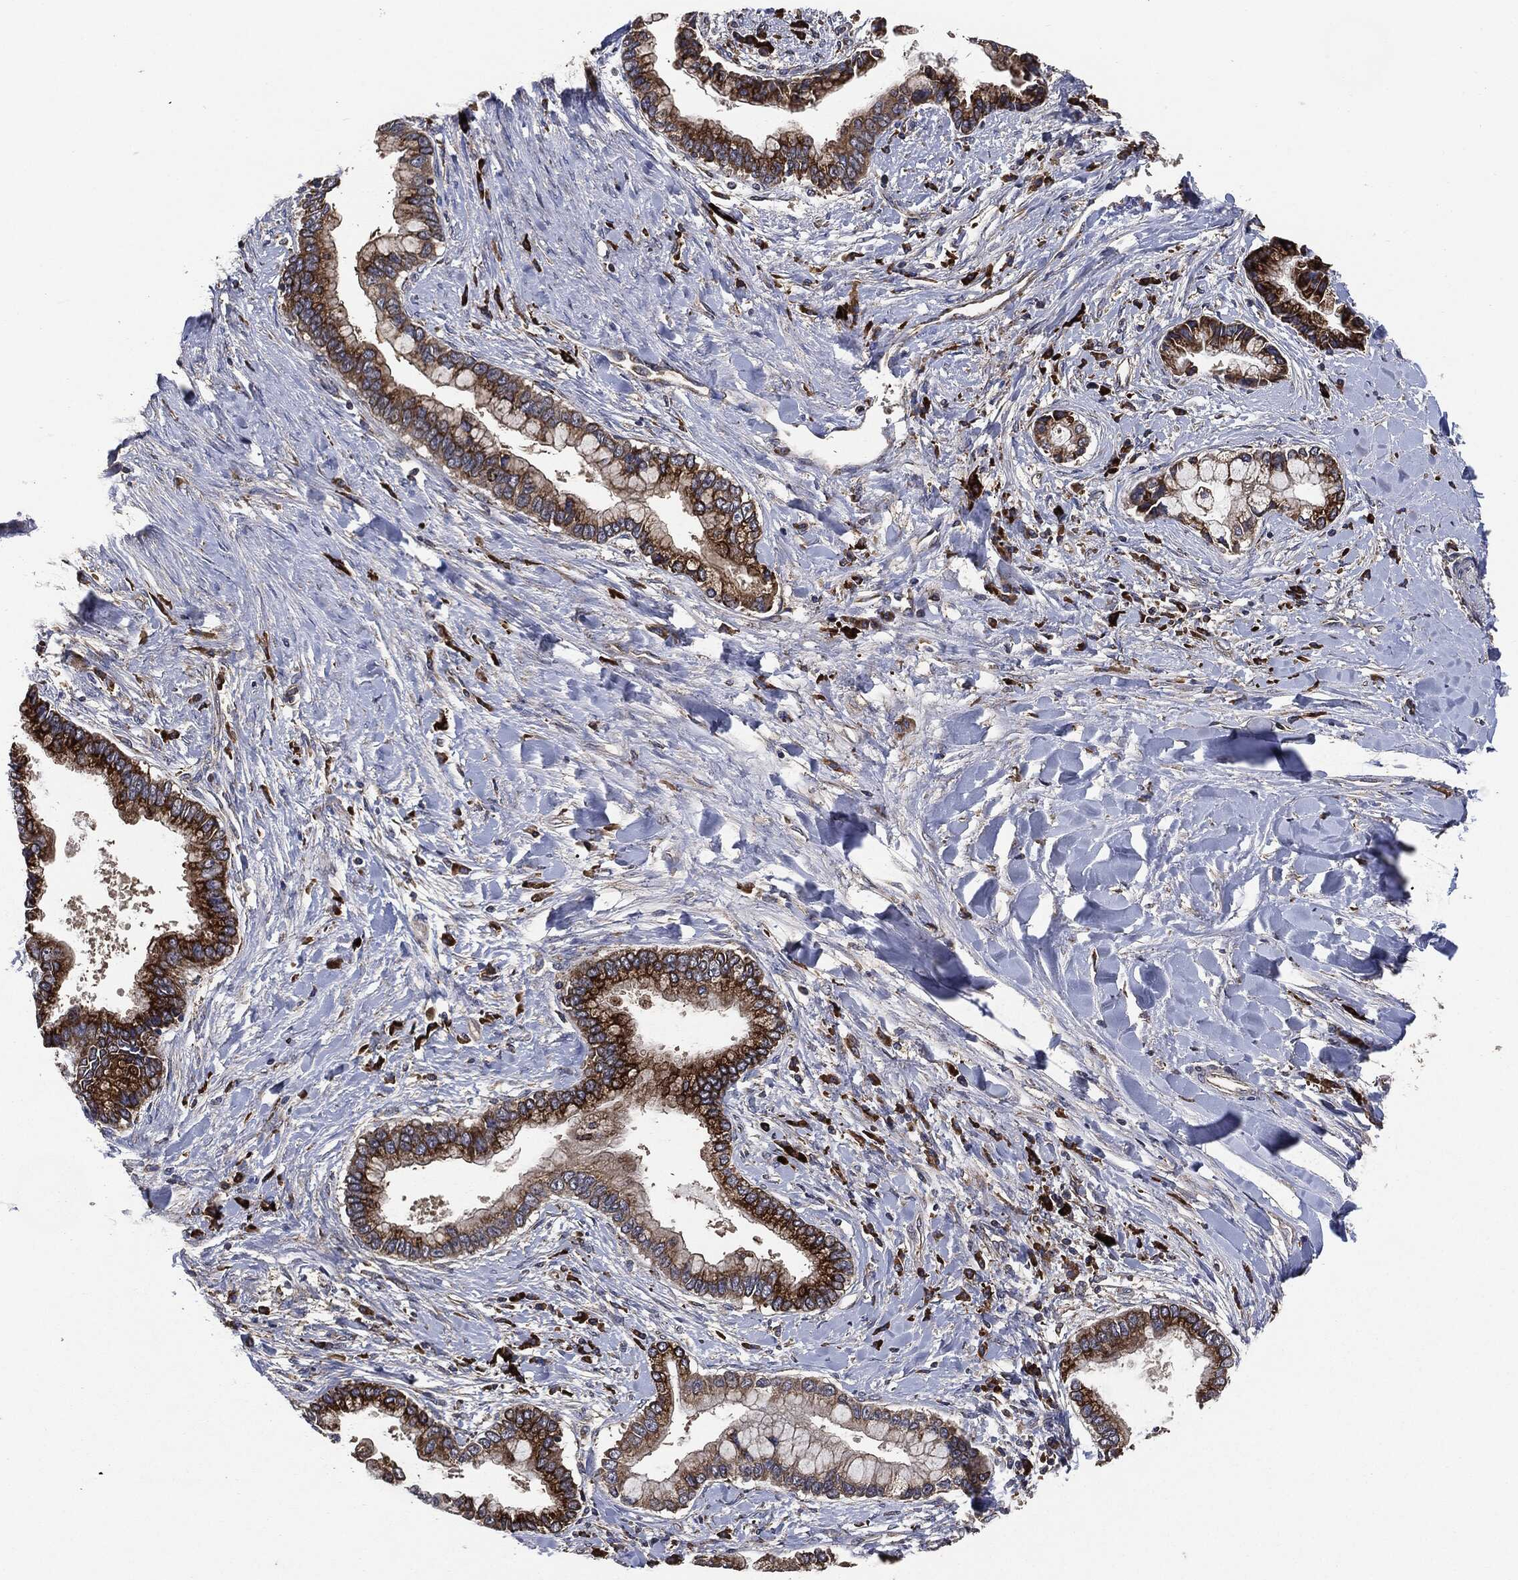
{"staining": {"intensity": "strong", "quantity": "25%-75%", "location": "cytoplasmic/membranous"}, "tissue": "liver cancer", "cell_type": "Tumor cells", "image_type": "cancer", "snomed": [{"axis": "morphology", "description": "Cholangiocarcinoma"}, {"axis": "topography", "description": "Liver"}], "caption": "Protein expression analysis of liver cancer (cholangiocarcinoma) exhibits strong cytoplasmic/membranous positivity in approximately 25%-75% of tumor cells. The staining was performed using DAB (3,3'-diaminobenzidine) to visualize the protein expression in brown, while the nuclei were stained in blue with hematoxylin (Magnification: 20x).", "gene": "STK3", "patient": {"sex": "male", "age": 50}}